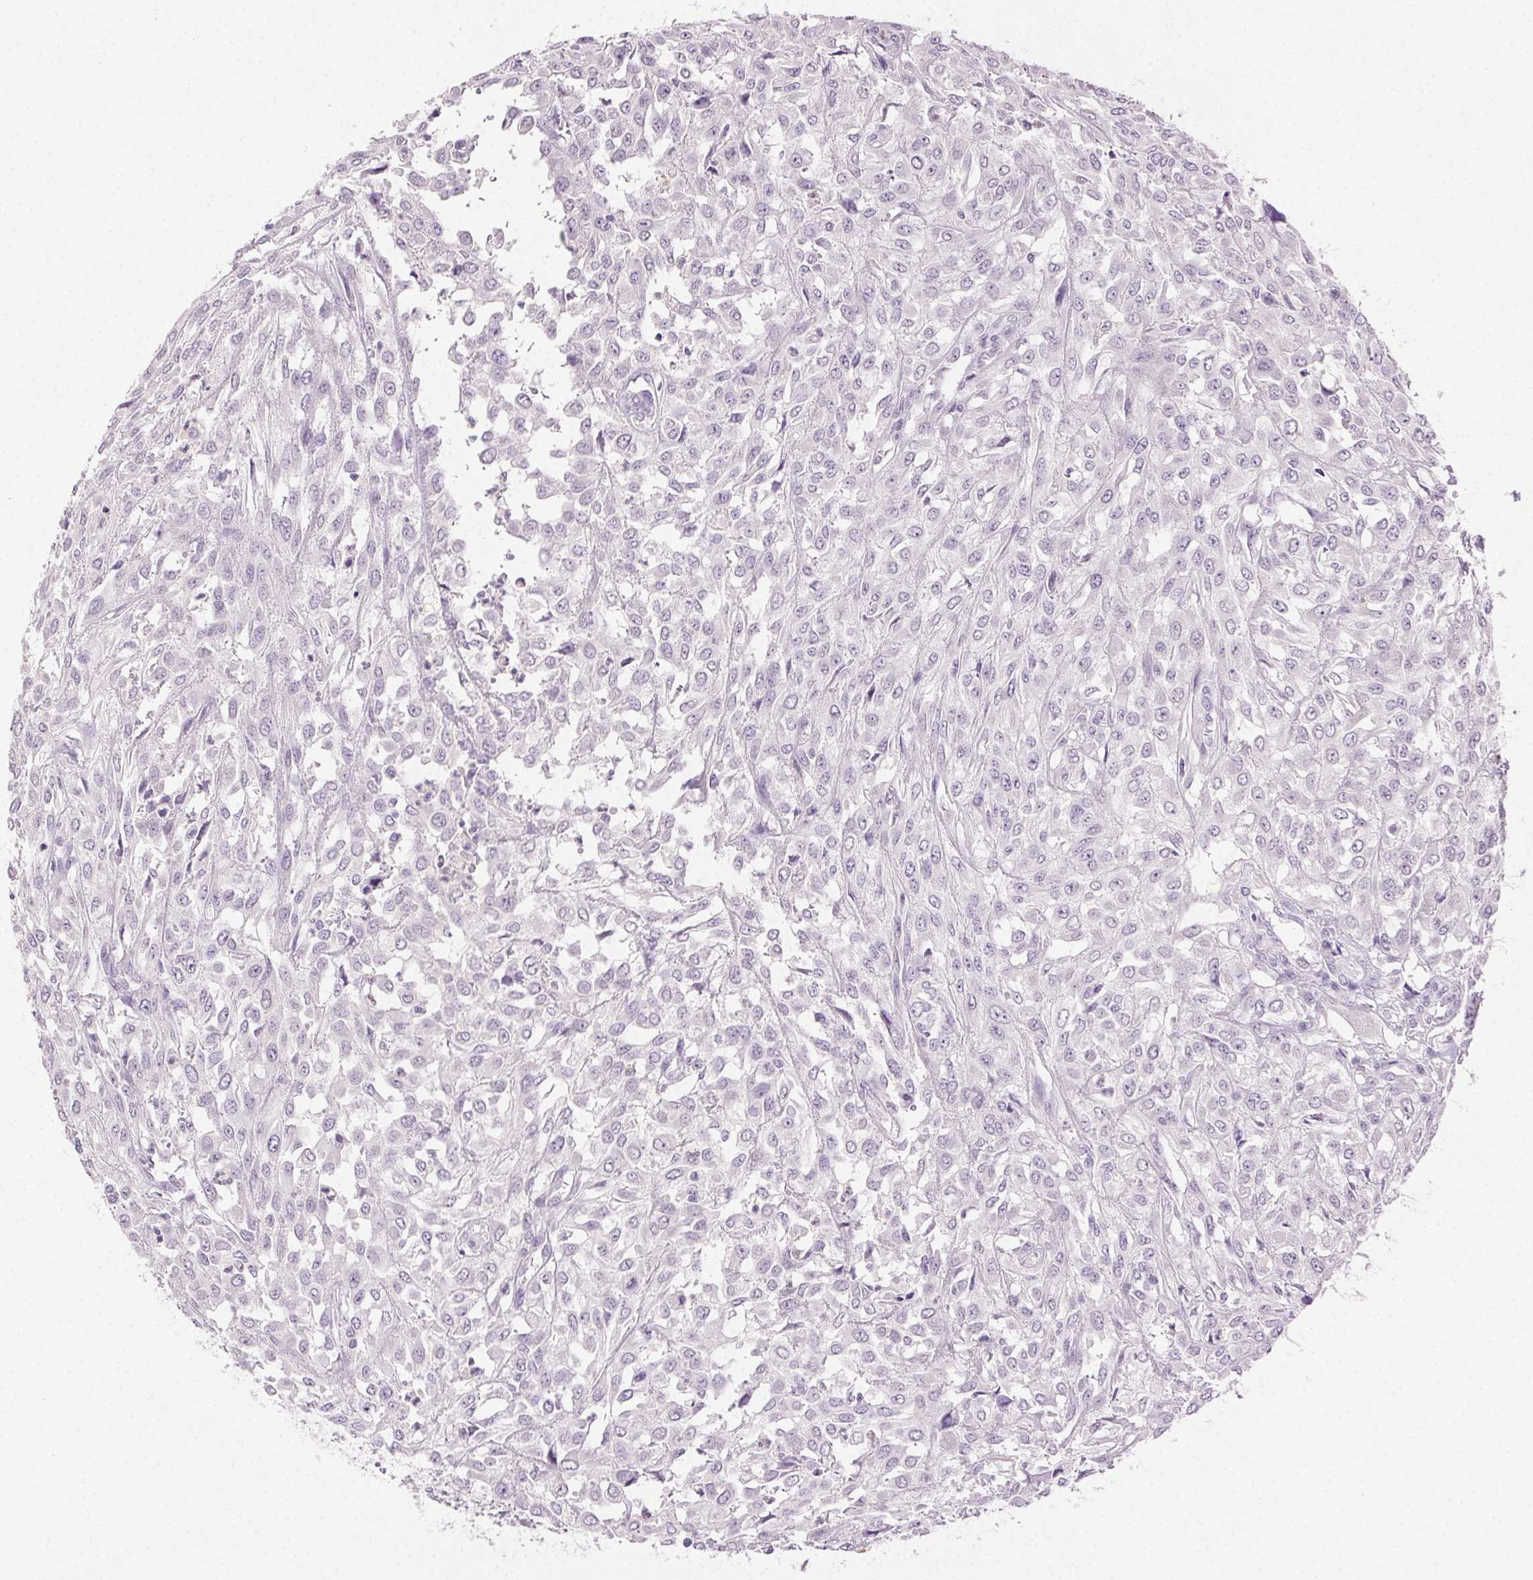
{"staining": {"intensity": "negative", "quantity": "none", "location": "none"}, "tissue": "urothelial cancer", "cell_type": "Tumor cells", "image_type": "cancer", "snomed": [{"axis": "morphology", "description": "Urothelial carcinoma, High grade"}, {"axis": "topography", "description": "Urinary bladder"}], "caption": "IHC image of neoplastic tissue: human high-grade urothelial carcinoma stained with DAB (3,3'-diaminobenzidine) exhibits no significant protein staining in tumor cells.", "gene": "CLDN10", "patient": {"sex": "male", "age": 67}}